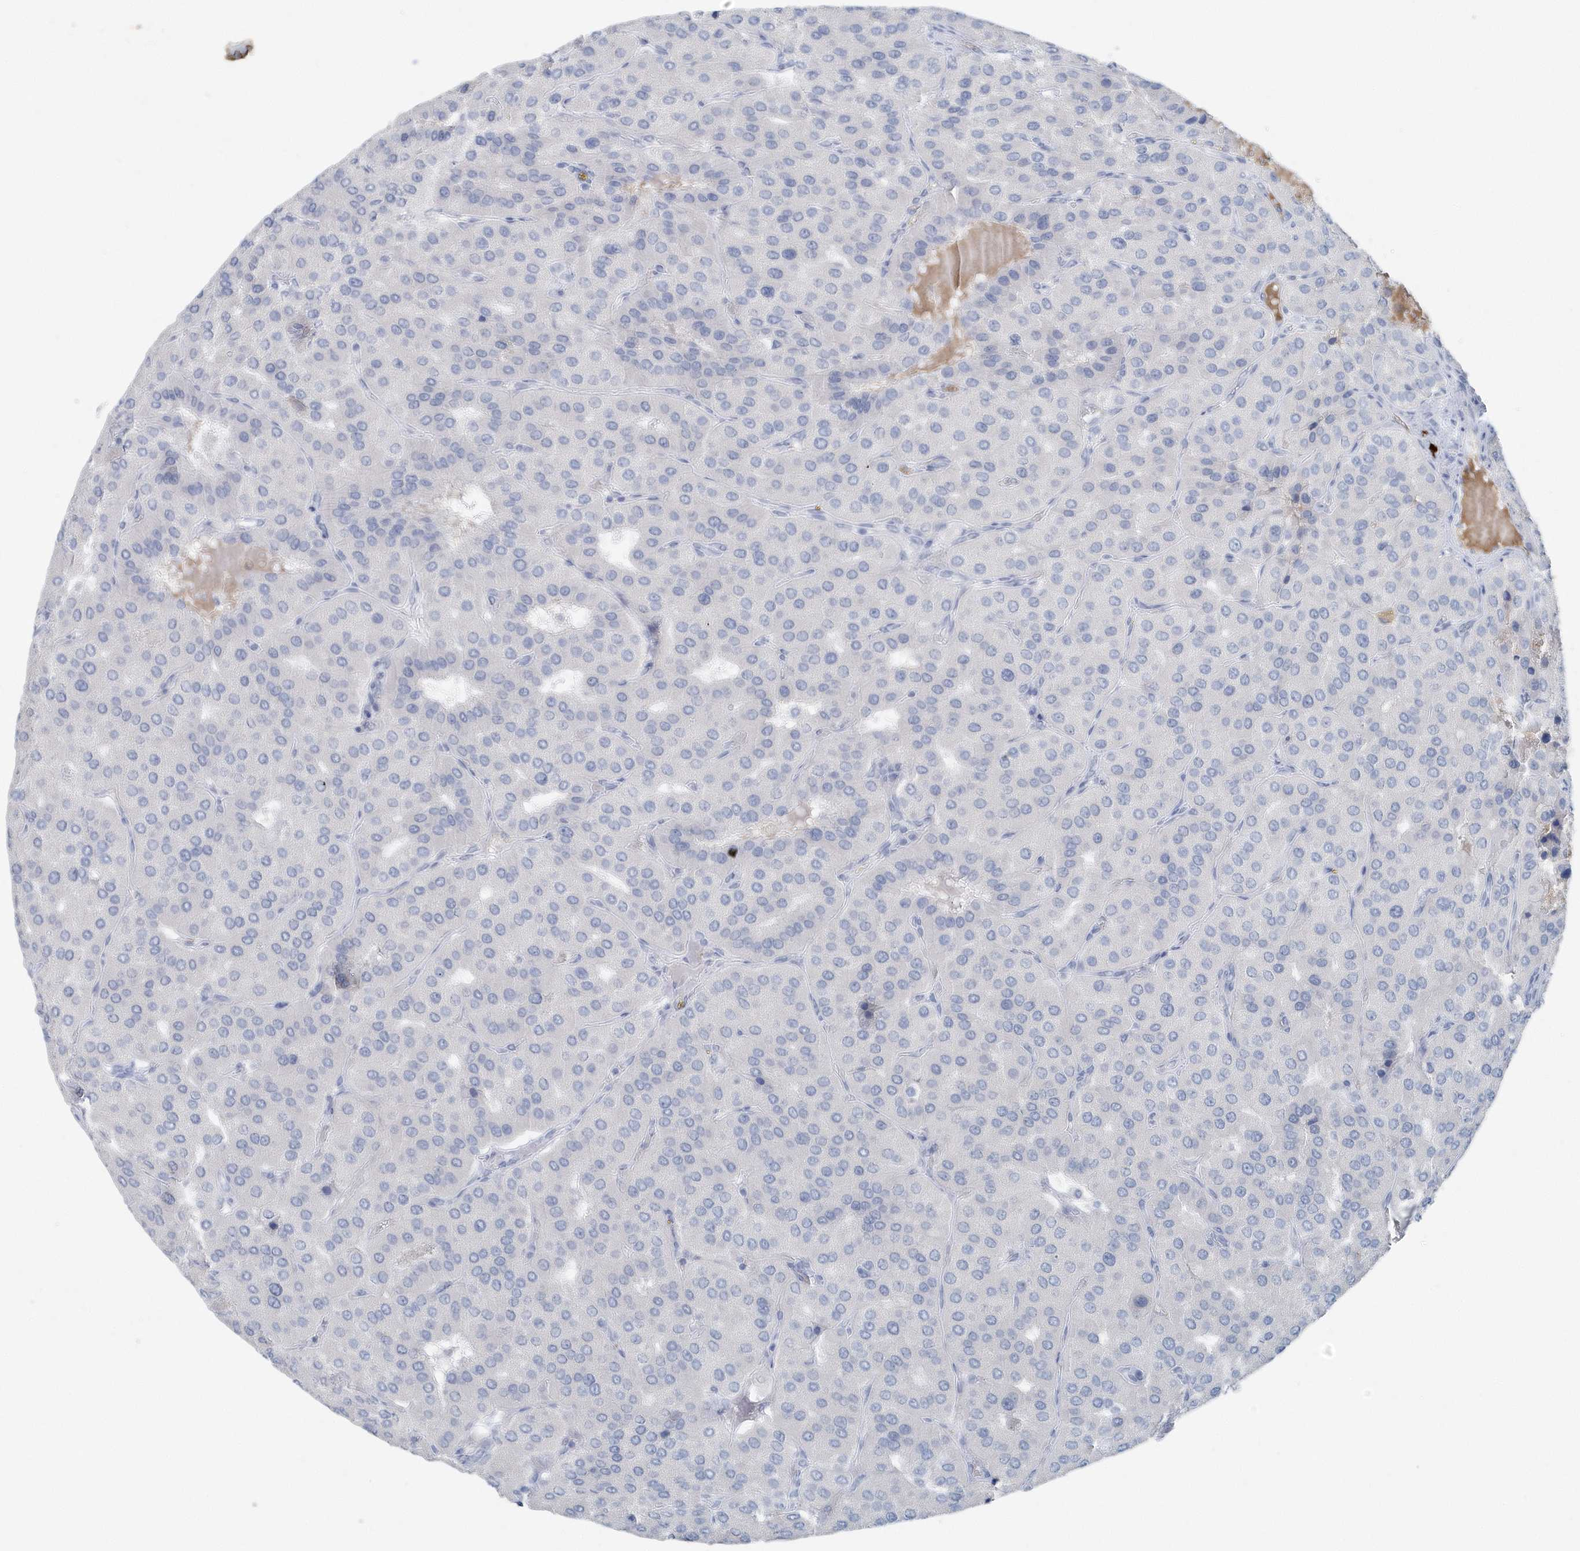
{"staining": {"intensity": "negative", "quantity": "none", "location": "none"}, "tissue": "parathyroid gland", "cell_type": "Glandular cells", "image_type": "normal", "snomed": [{"axis": "morphology", "description": "Normal tissue, NOS"}, {"axis": "morphology", "description": "Adenoma, NOS"}, {"axis": "topography", "description": "Parathyroid gland"}], "caption": "This photomicrograph is of normal parathyroid gland stained with immunohistochemistry to label a protein in brown with the nuclei are counter-stained blue. There is no staining in glandular cells.", "gene": "JCHAIN", "patient": {"sex": "female", "age": 86}}